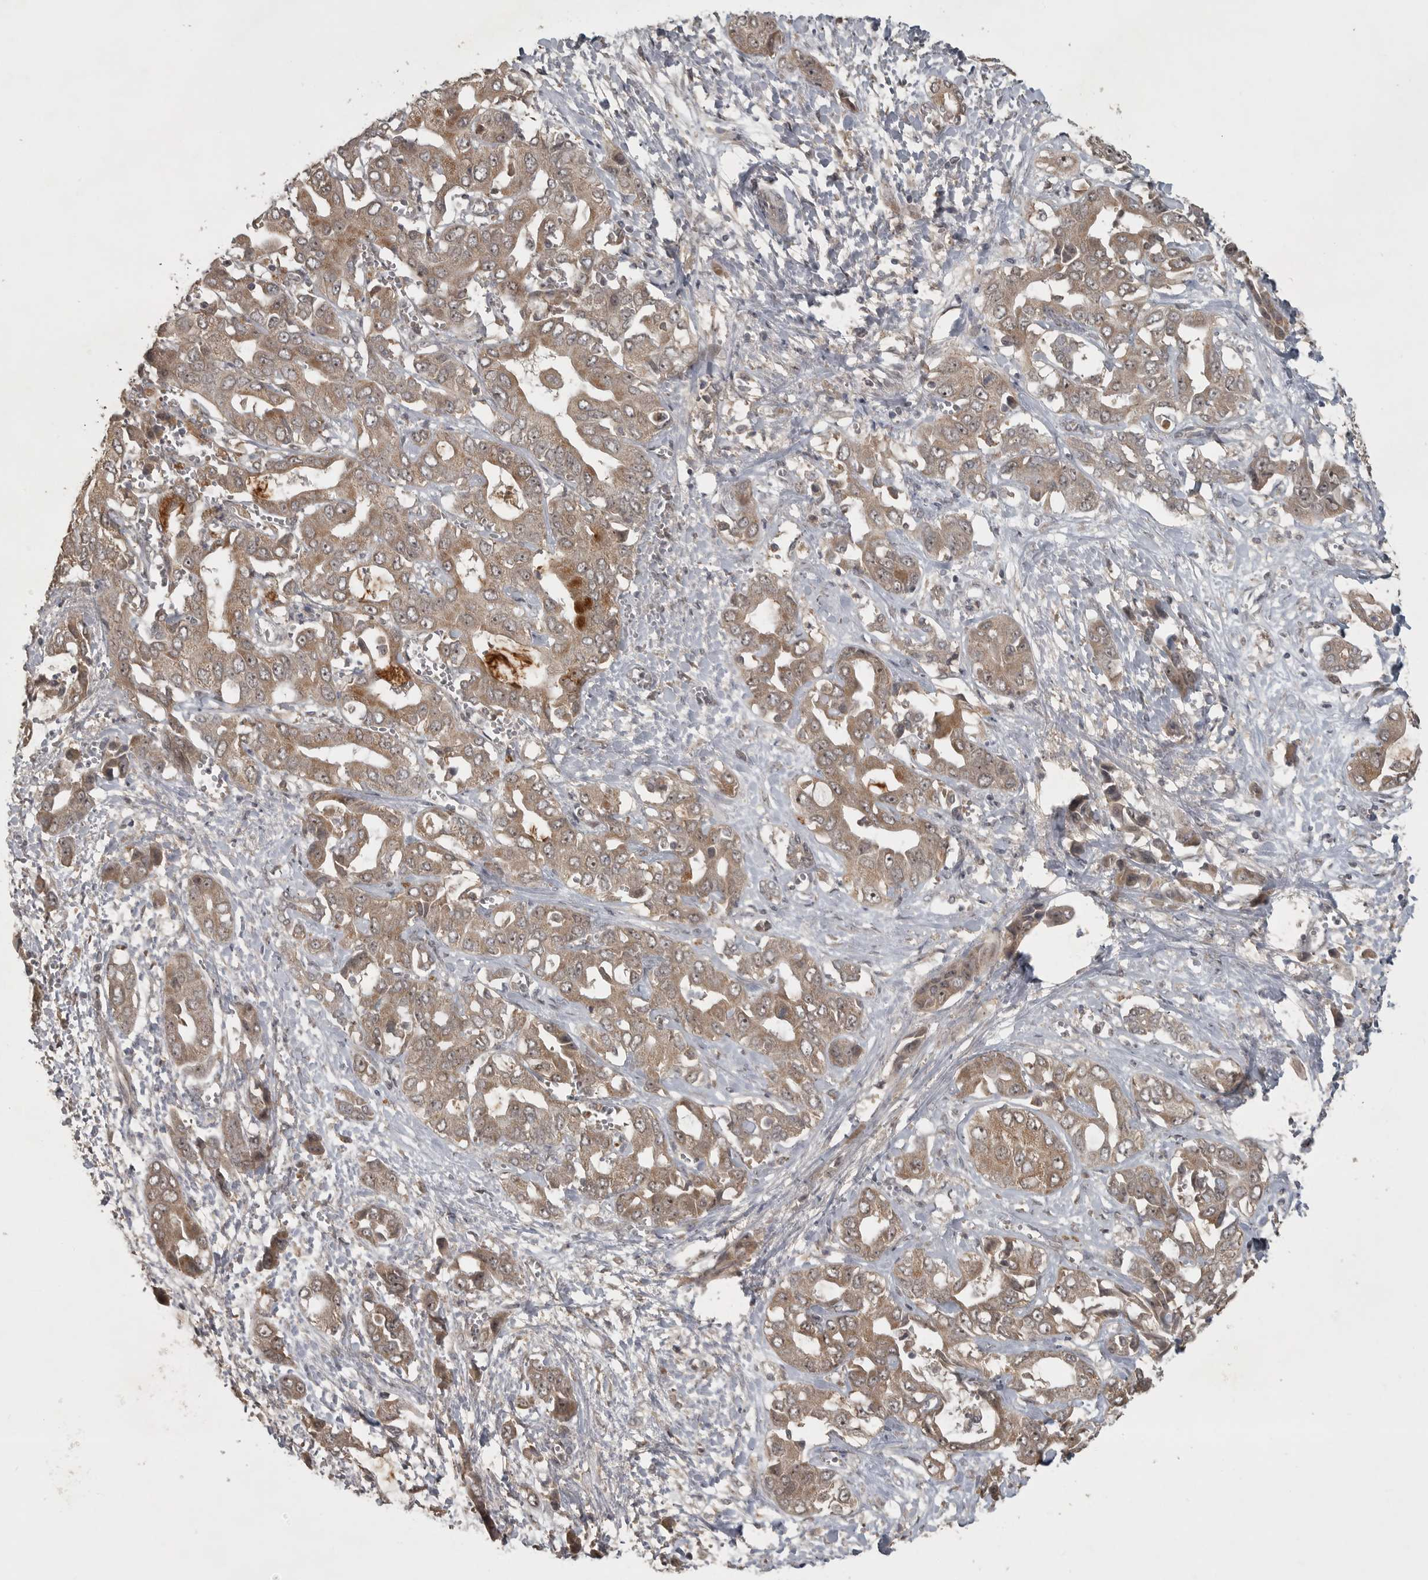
{"staining": {"intensity": "weak", "quantity": ">75%", "location": "cytoplasmic/membranous"}, "tissue": "liver cancer", "cell_type": "Tumor cells", "image_type": "cancer", "snomed": [{"axis": "morphology", "description": "Cholangiocarcinoma"}, {"axis": "topography", "description": "Liver"}], "caption": "A micrograph of human cholangiocarcinoma (liver) stained for a protein displays weak cytoplasmic/membranous brown staining in tumor cells.", "gene": "LLGL1", "patient": {"sex": "female", "age": 52}}